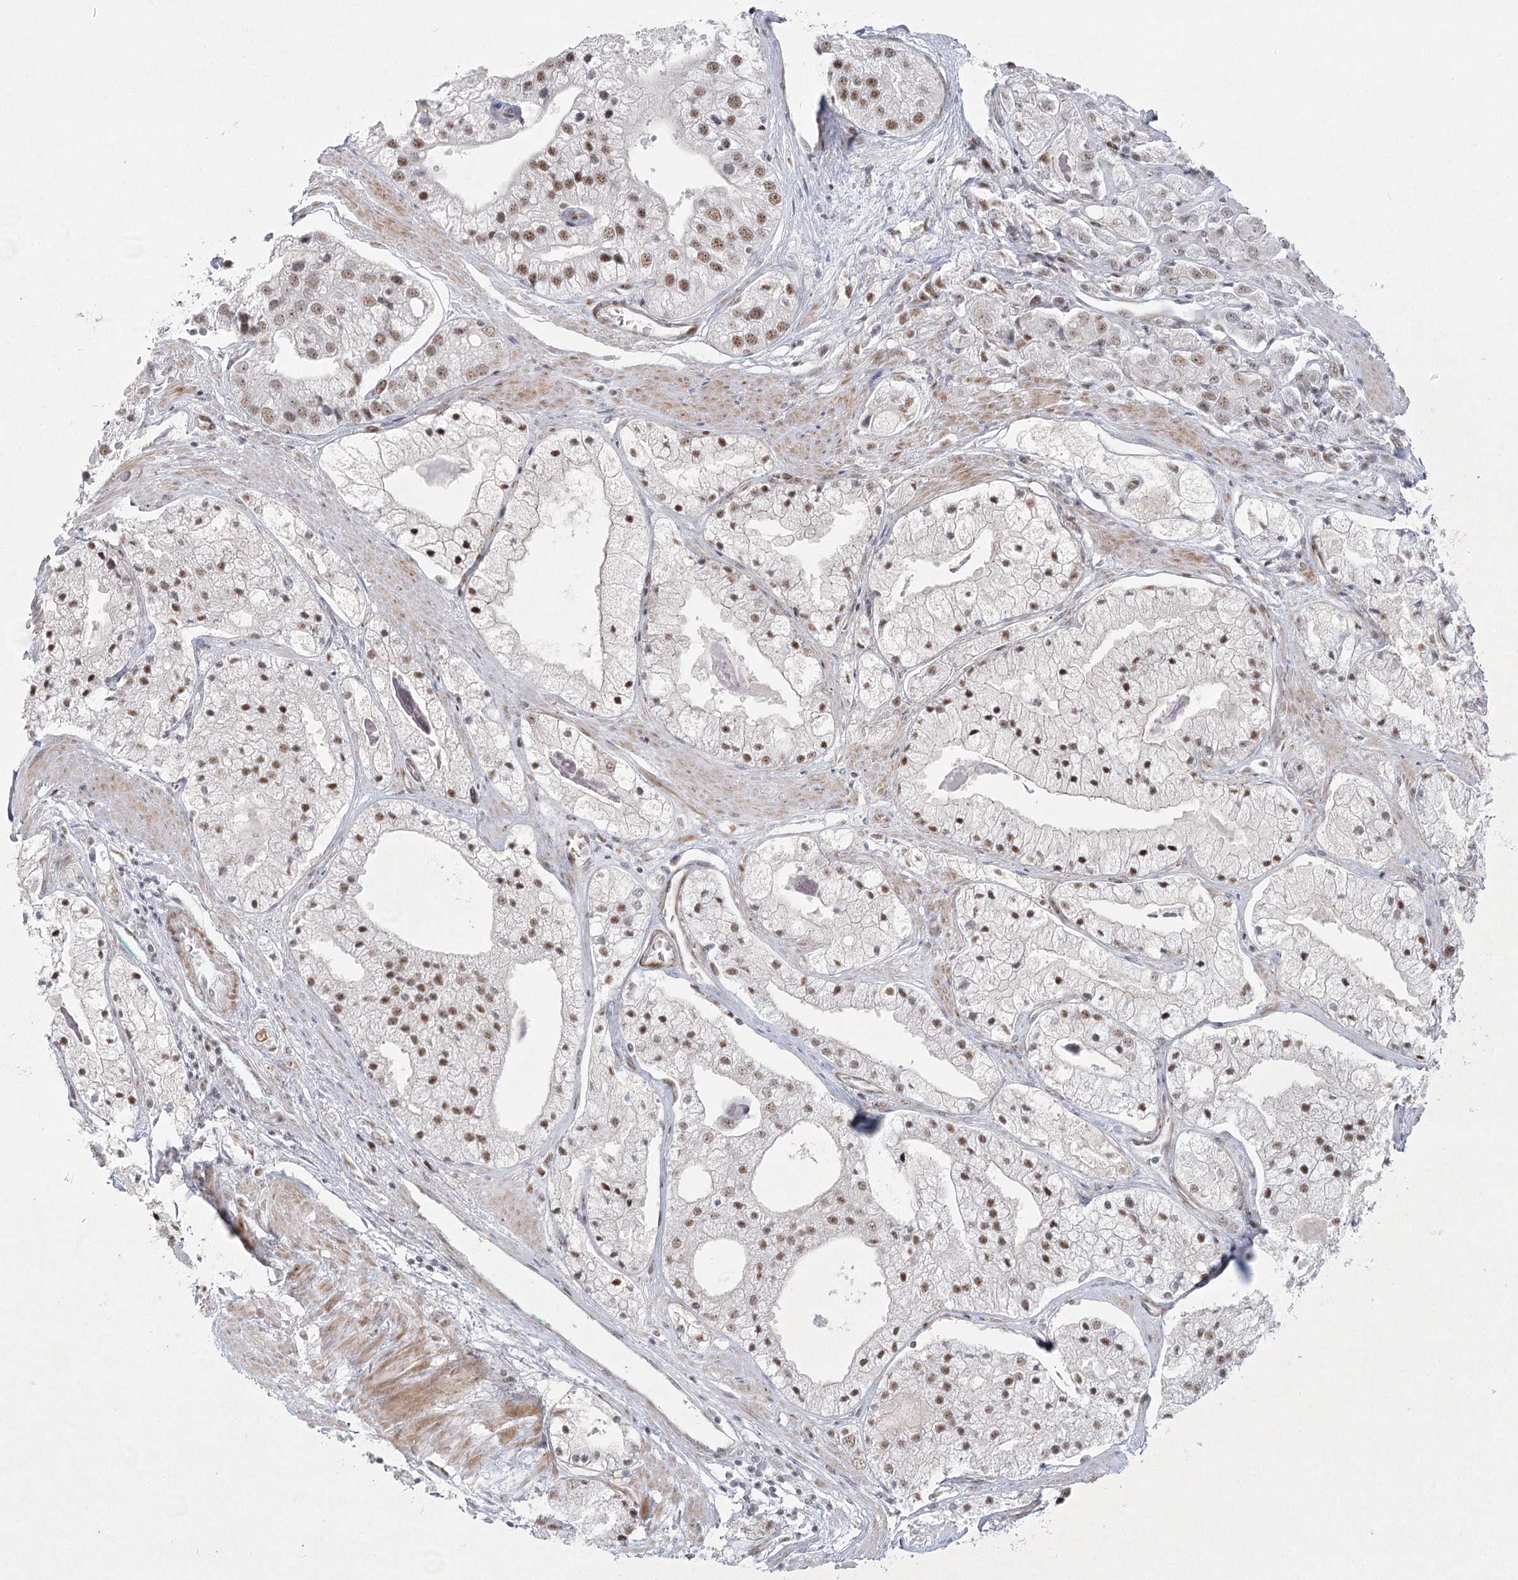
{"staining": {"intensity": "moderate", "quantity": "25%-75%", "location": "nuclear"}, "tissue": "prostate cancer", "cell_type": "Tumor cells", "image_type": "cancer", "snomed": [{"axis": "morphology", "description": "Adenocarcinoma, High grade"}, {"axis": "topography", "description": "Prostate"}], "caption": "IHC of human prostate cancer demonstrates medium levels of moderate nuclear positivity in about 25%-75% of tumor cells.", "gene": "U2SURP", "patient": {"sex": "male", "age": 50}}